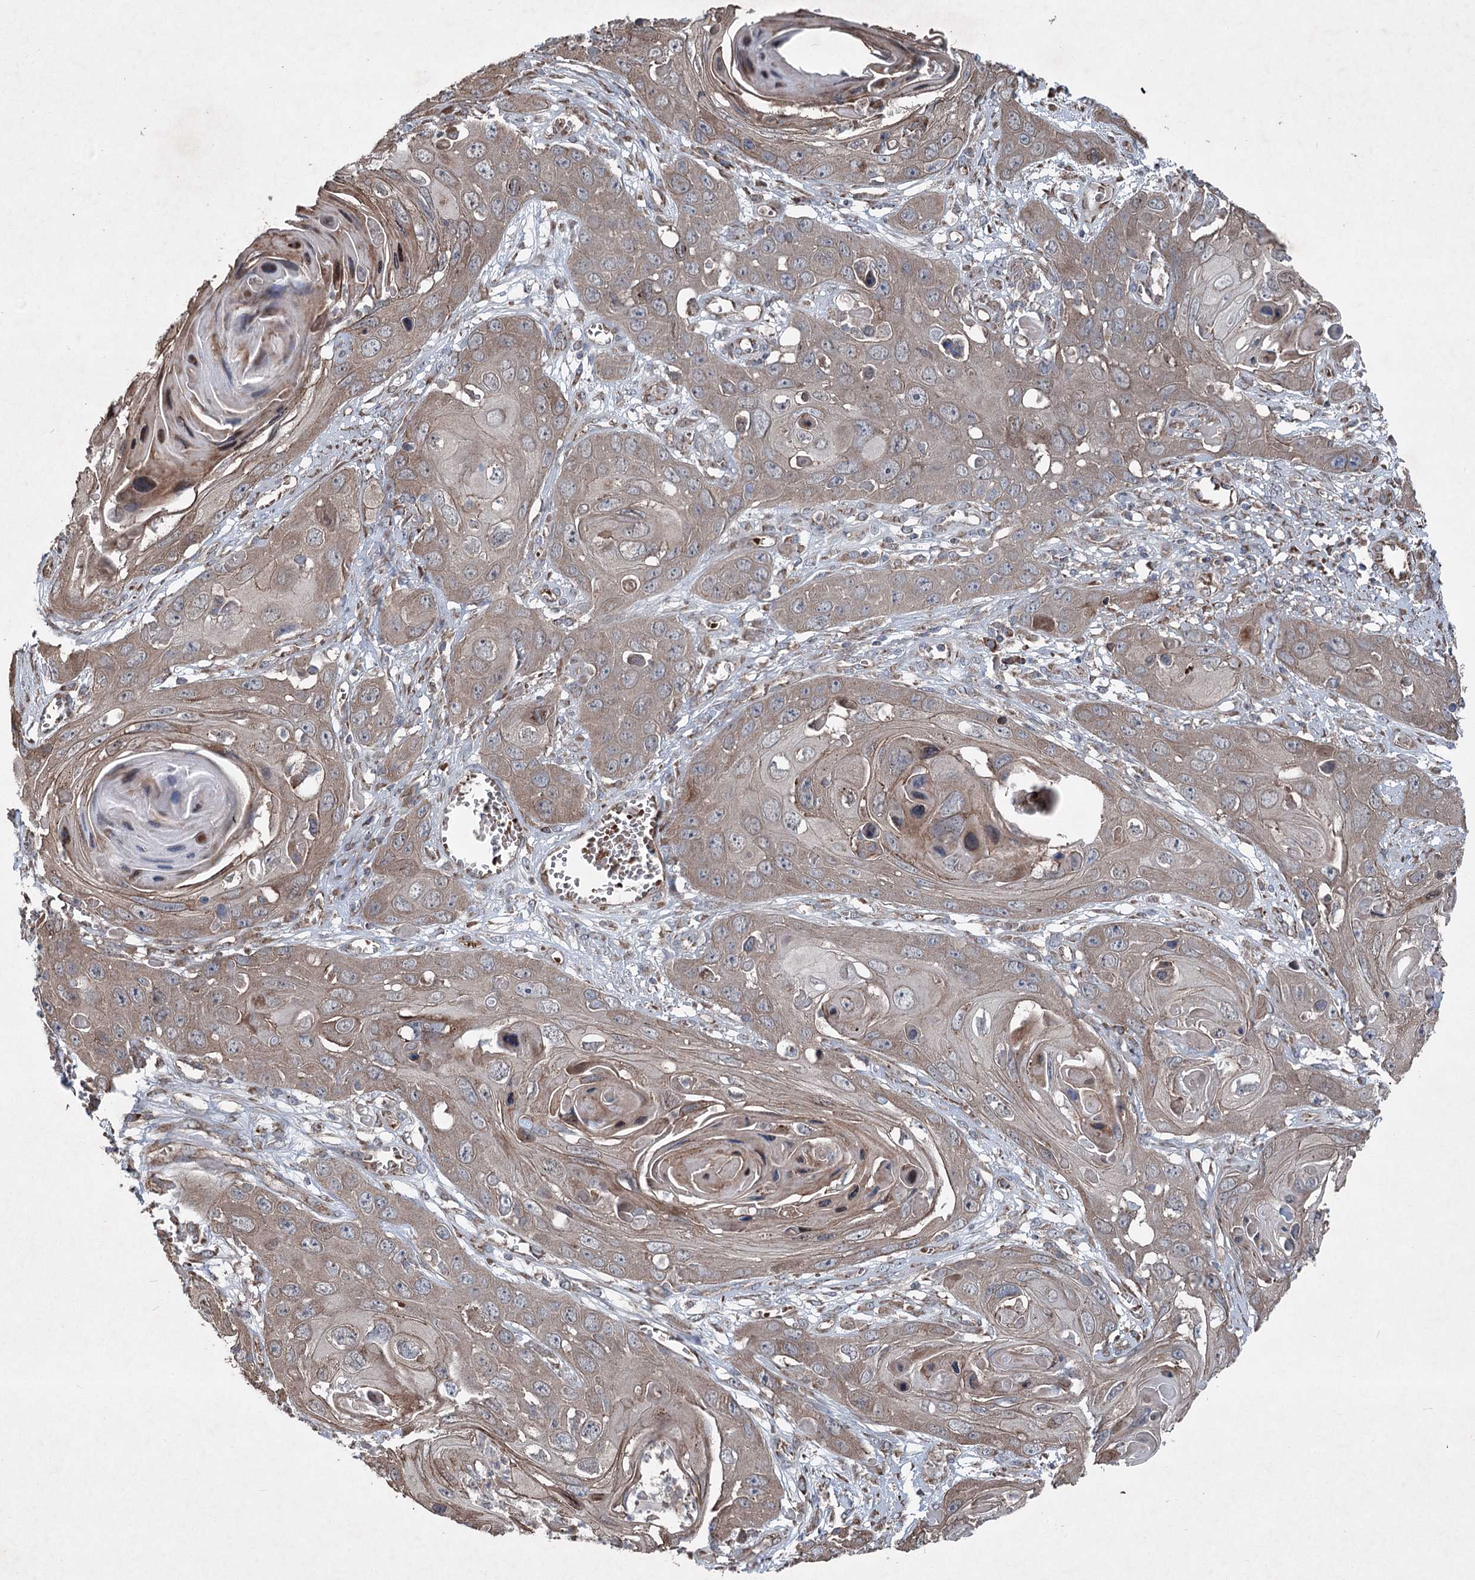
{"staining": {"intensity": "weak", "quantity": ">75%", "location": "cytoplasmic/membranous"}, "tissue": "skin cancer", "cell_type": "Tumor cells", "image_type": "cancer", "snomed": [{"axis": "morphology", "description": "Squamous cell carcinoma, NOS"}, {"axis": "topography", "description": "Skin"}], "caption": "Immunohistochemical staining of human skin squamous cell carcinoma displays weak cytoplasmic/membranous protein staining in about >75% of tumor cells.", "gene": "SERINC5", "patient": {"sex": "male", "age": 55}}